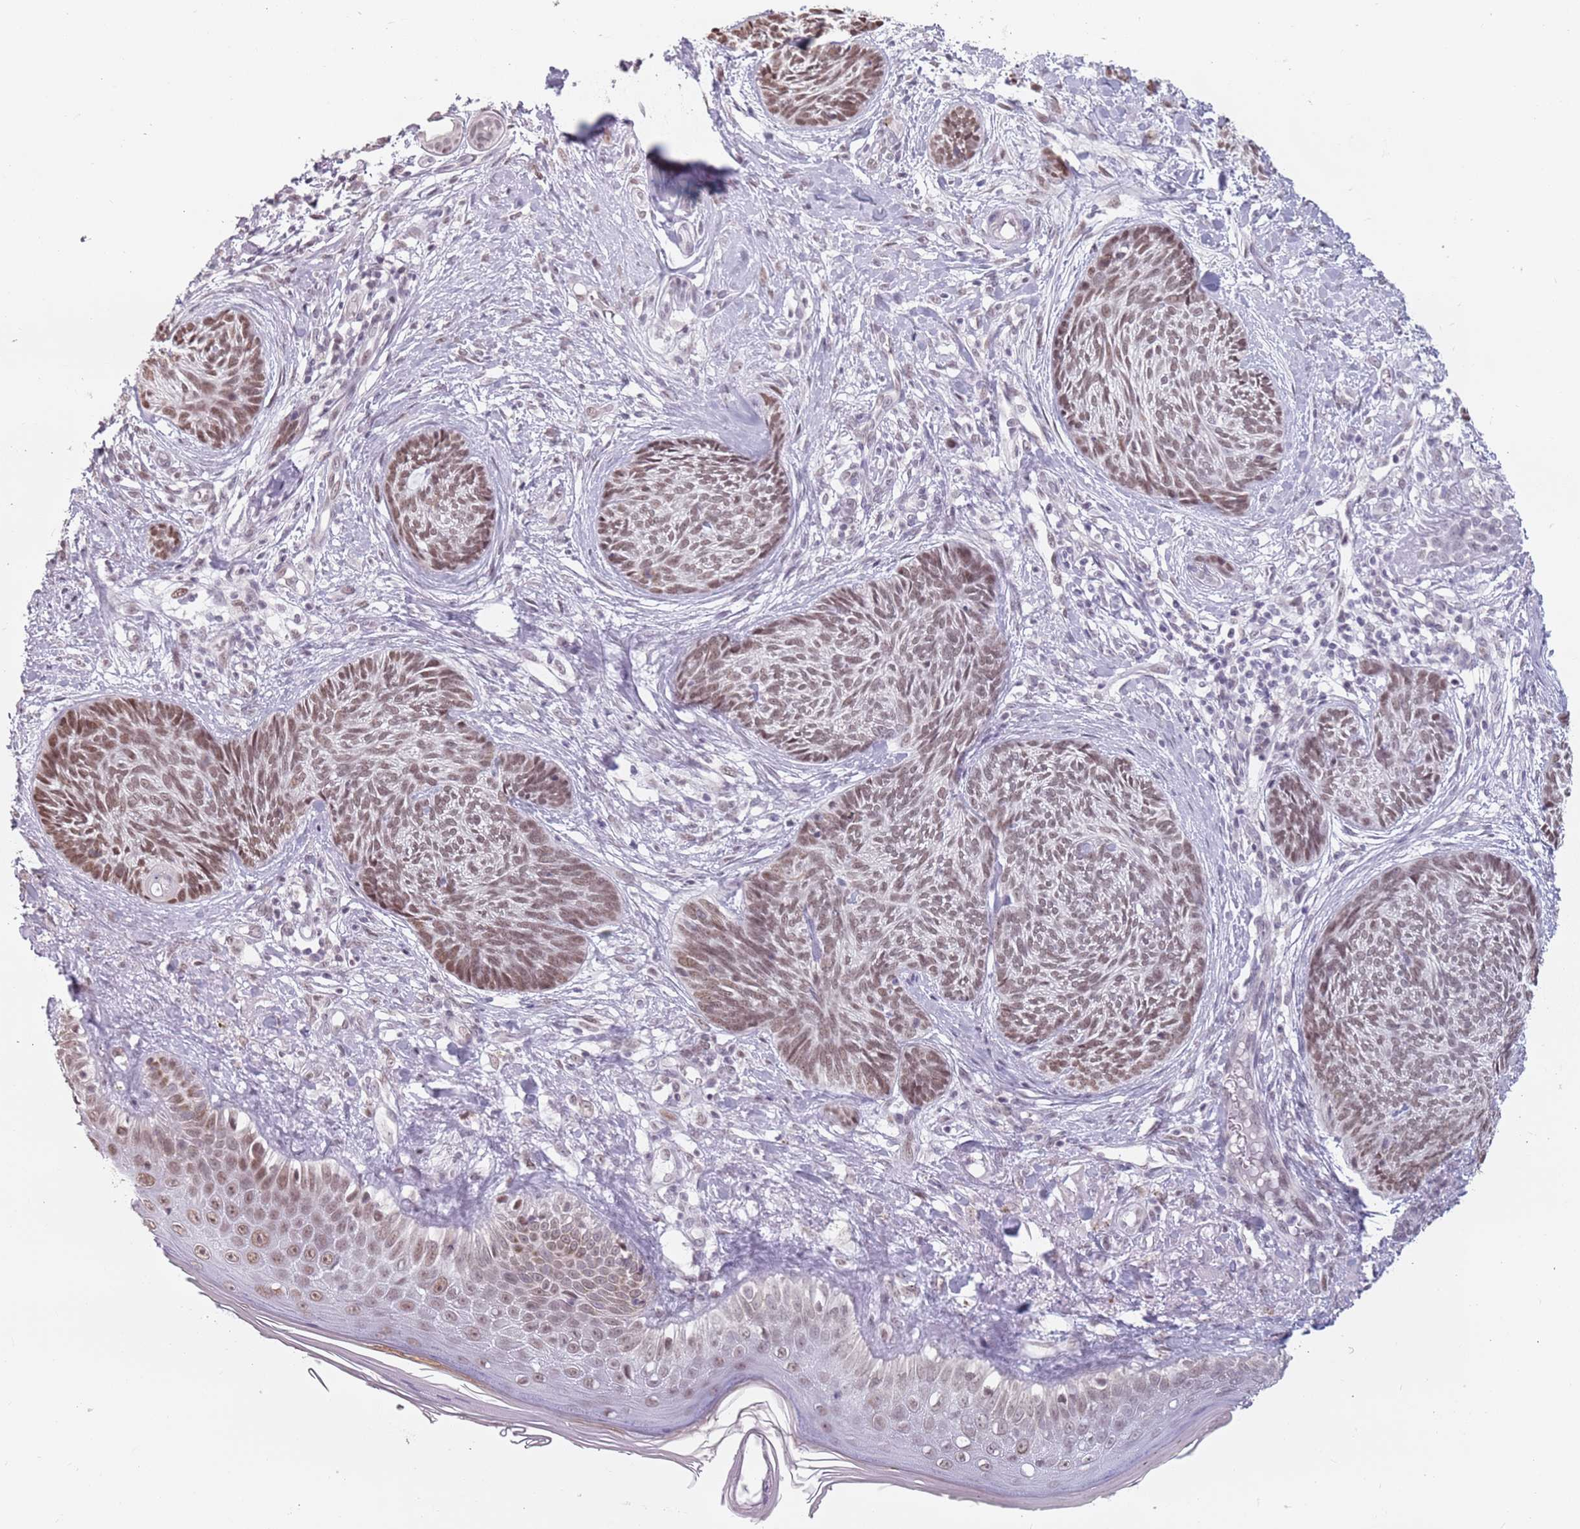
{"staining": {"intensity": "moderate", "quantity": ">75%", "location": "nuclear"}, "tissue": "skin cancer", "cell_type": "Tumor cells", "image_type": "cancer", "snomed": [{"axis": "morphology", "description": "Basal cell carcinoma"}, {"axis": "topography", "description": "Skin"}], "caption": "The immunohistochemical stain labels moderate nuclear staining in tumor cells of skin basal cell carcinoma tissue. Nuclei are stained in blue.", "gene": "PTCHD1", "patient": {"sex": "male", "age": 73}}